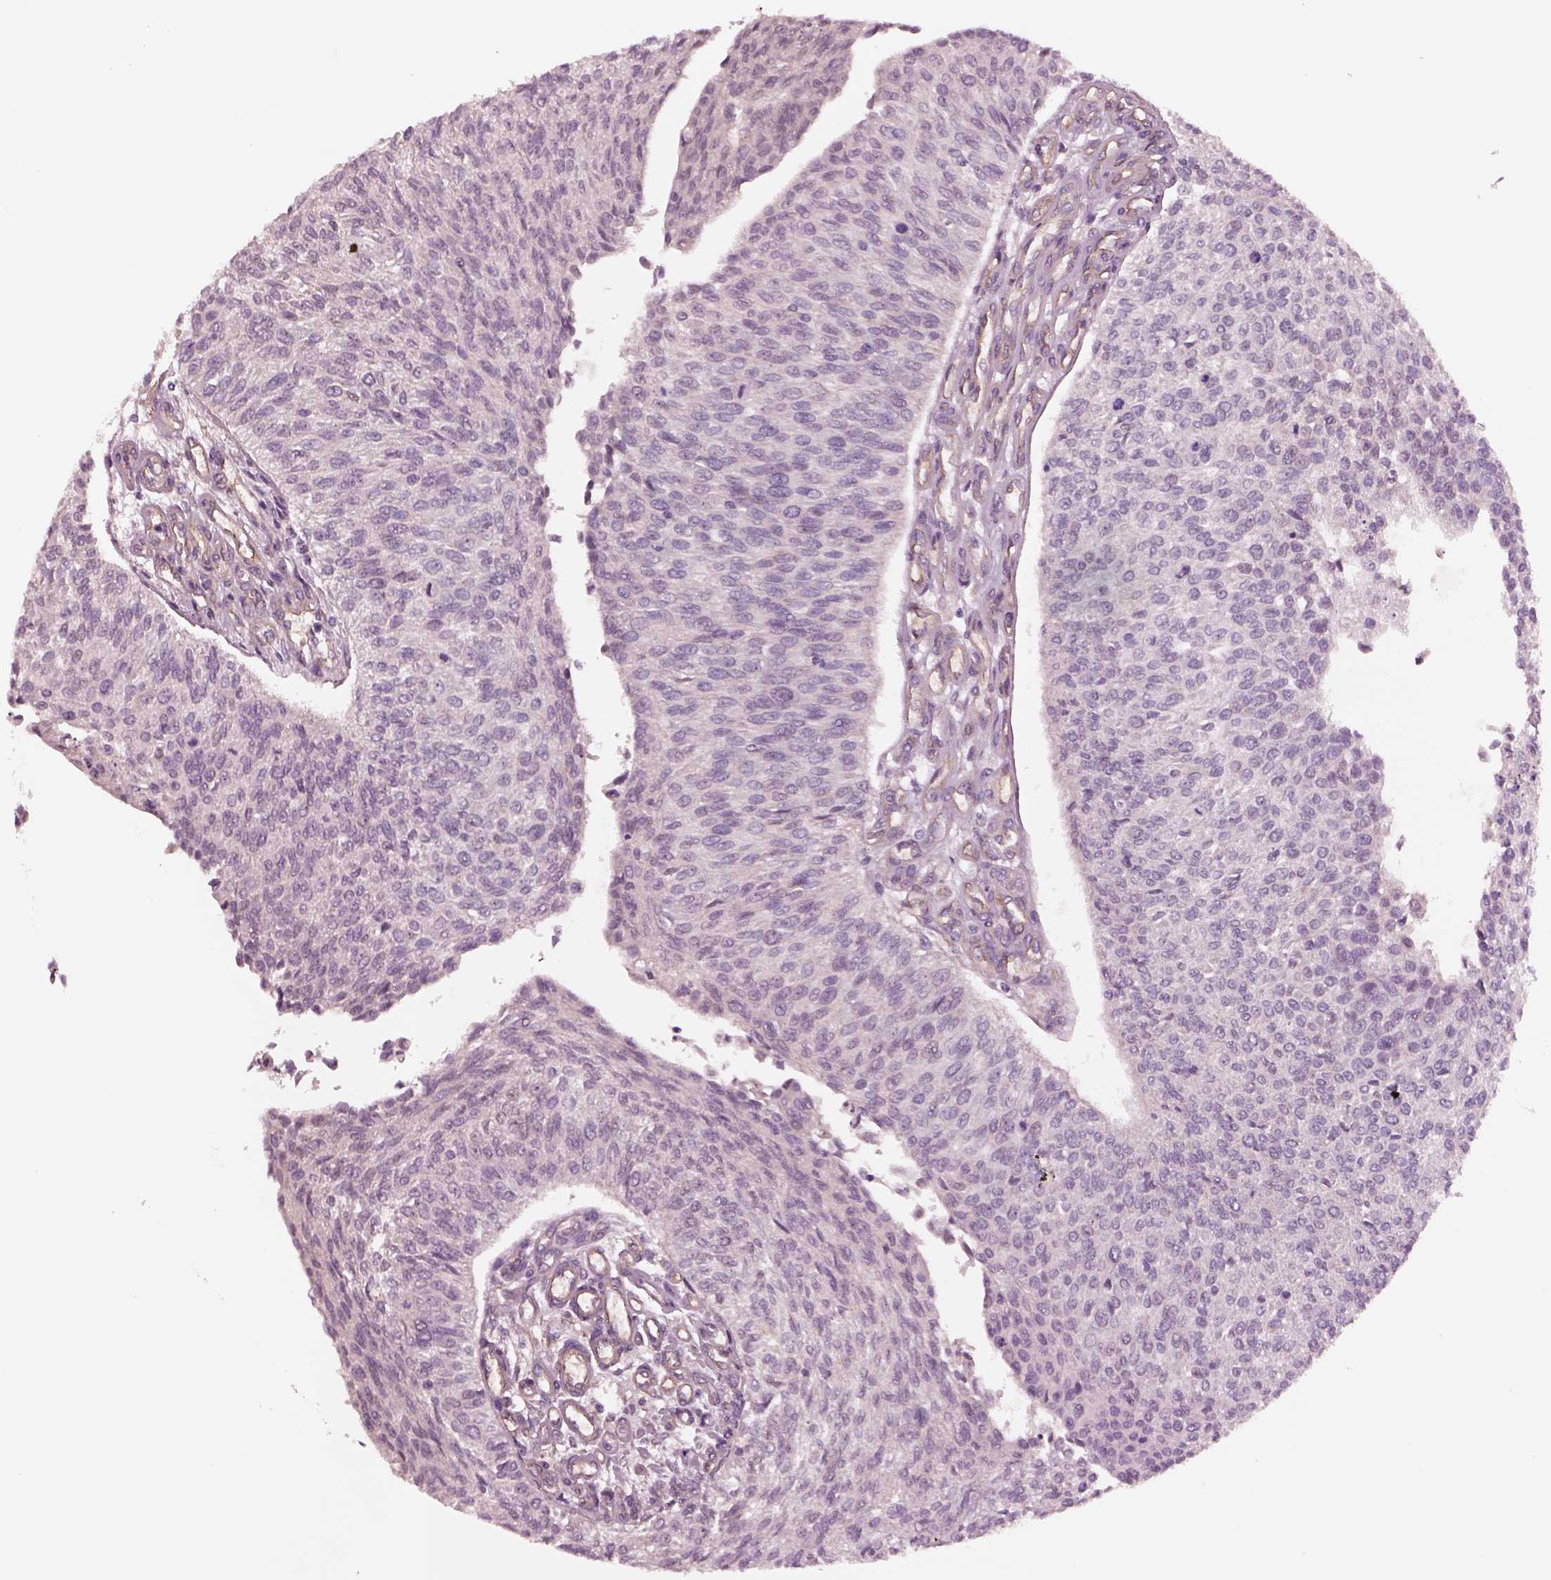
{"staining": {"intensity": "negative", "quantity": "none", "location": "none"}, "tissue": "urothelial cancer", "cell_type": "Tumor cells", "image_type": "cancer", "snomed": [{"axis": "morphology", "description": "Urothelial carcinoma, NOS"}, {"axis": "topography", "description": "Urinary bladder"}], "caption": "An image of human transitional cell carcinoma is negative for staining in tumor cells.", "gene": "HTR1B", "patient": {"sex": "male", "age": 55}}